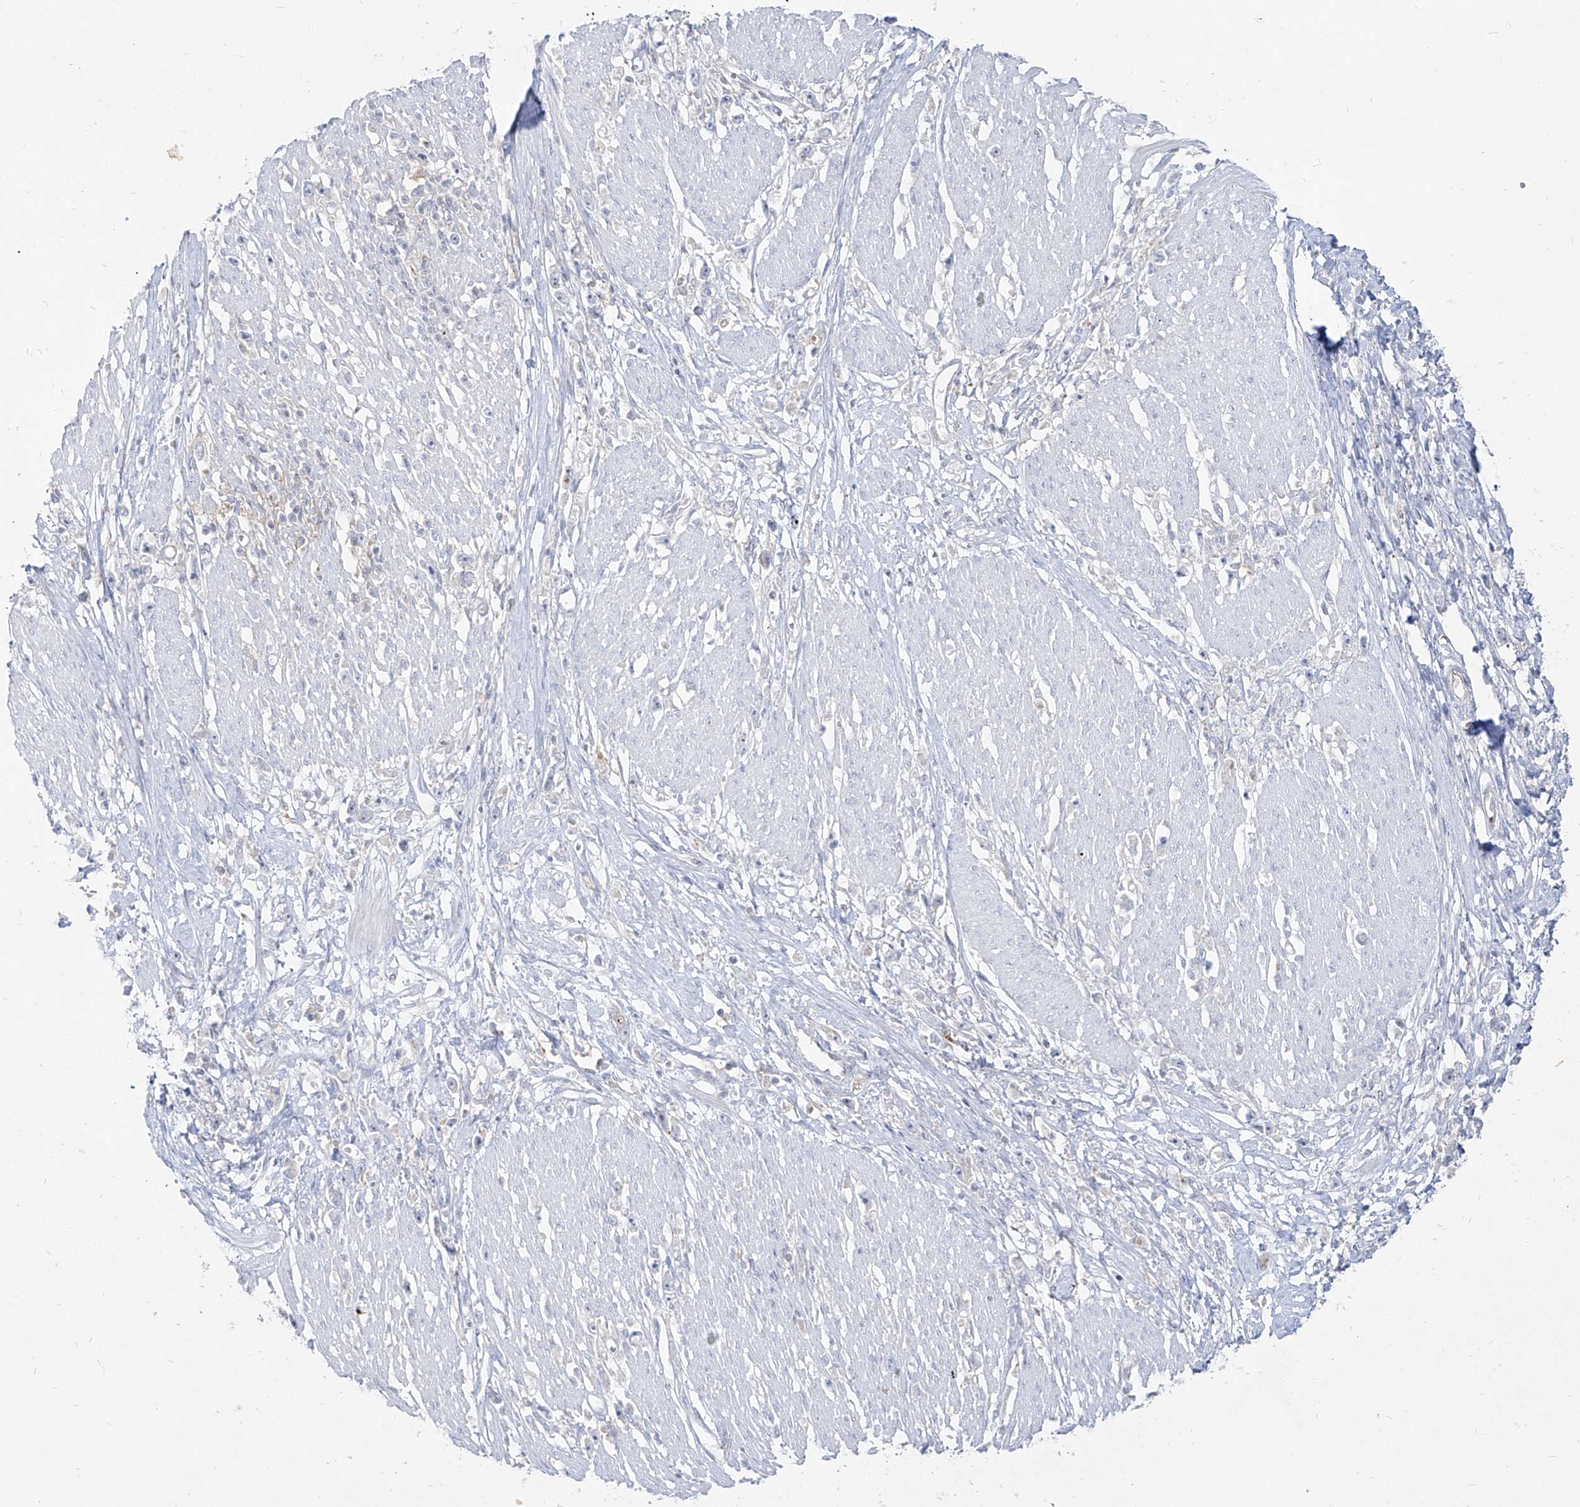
{"staining": {"intensity": "negative", "quantity": "none", "location": "none"}, "tissue": "stomach cancer", "cell_type": "Tumor cells", "image_type": "cancer", "snomed": [{"axis": "morphology", "description": "Adenocarcinoma, NOS"}, {"axis": "topography", "description": "Stomach"}], "caption": "Micrograph shows no significant protein staining in tumor cells of adenocarcinoma (stomach).", "gene": "RBFOX3", "patient": {"sex": "female", "age": 59}}